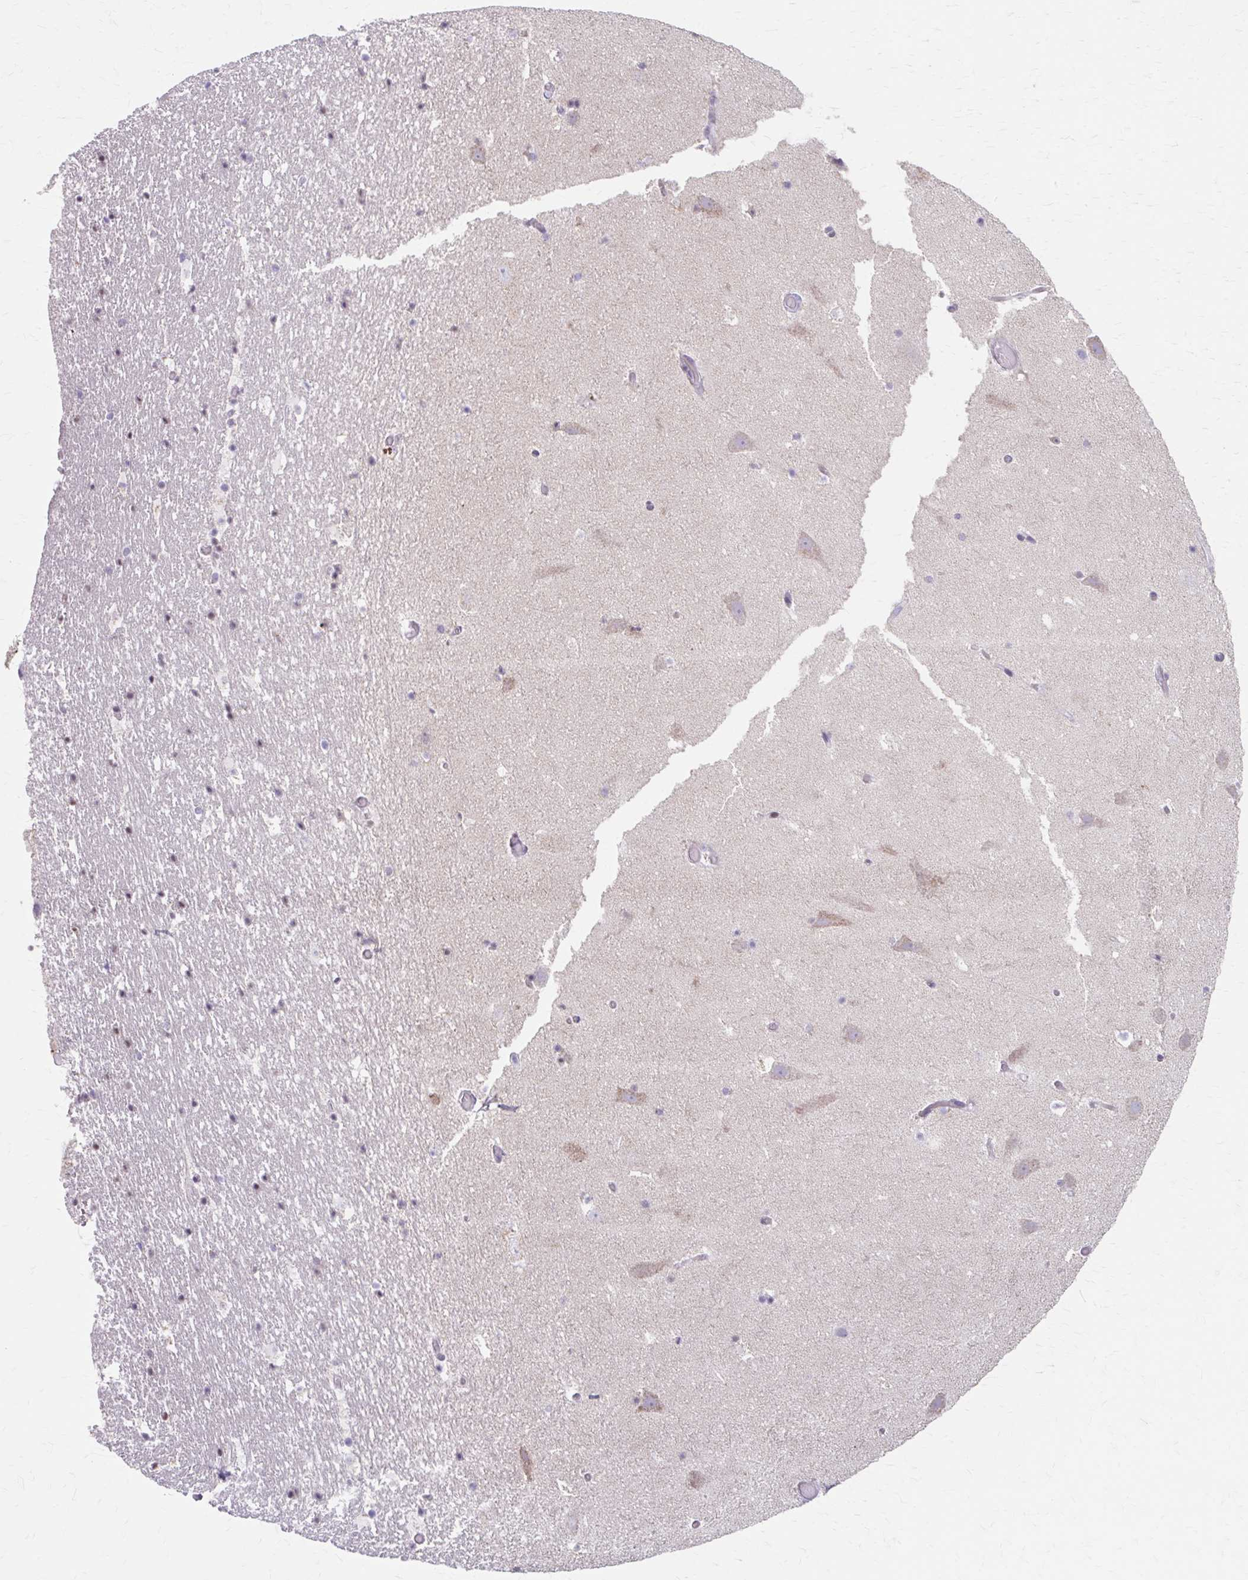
{"staining": {"intensity": "negative", "quantity": "none", "location": "none"}, "tissue": "hippocampus", "cell_type": "Glial cells", "image_type": "normal", "snomed": [{"axis": "morphology", "description": "Normal tissue, NOS"}, {"axis": "topography", "description": "Hippocampus"}], "caption": "Immunohistochemistry of unremarkable hippocampus displays no staining in glial cells. (DAB IHC, high magnification).", "gene": "BEAN1", "patient": {"sex": "female", "age": 42}}